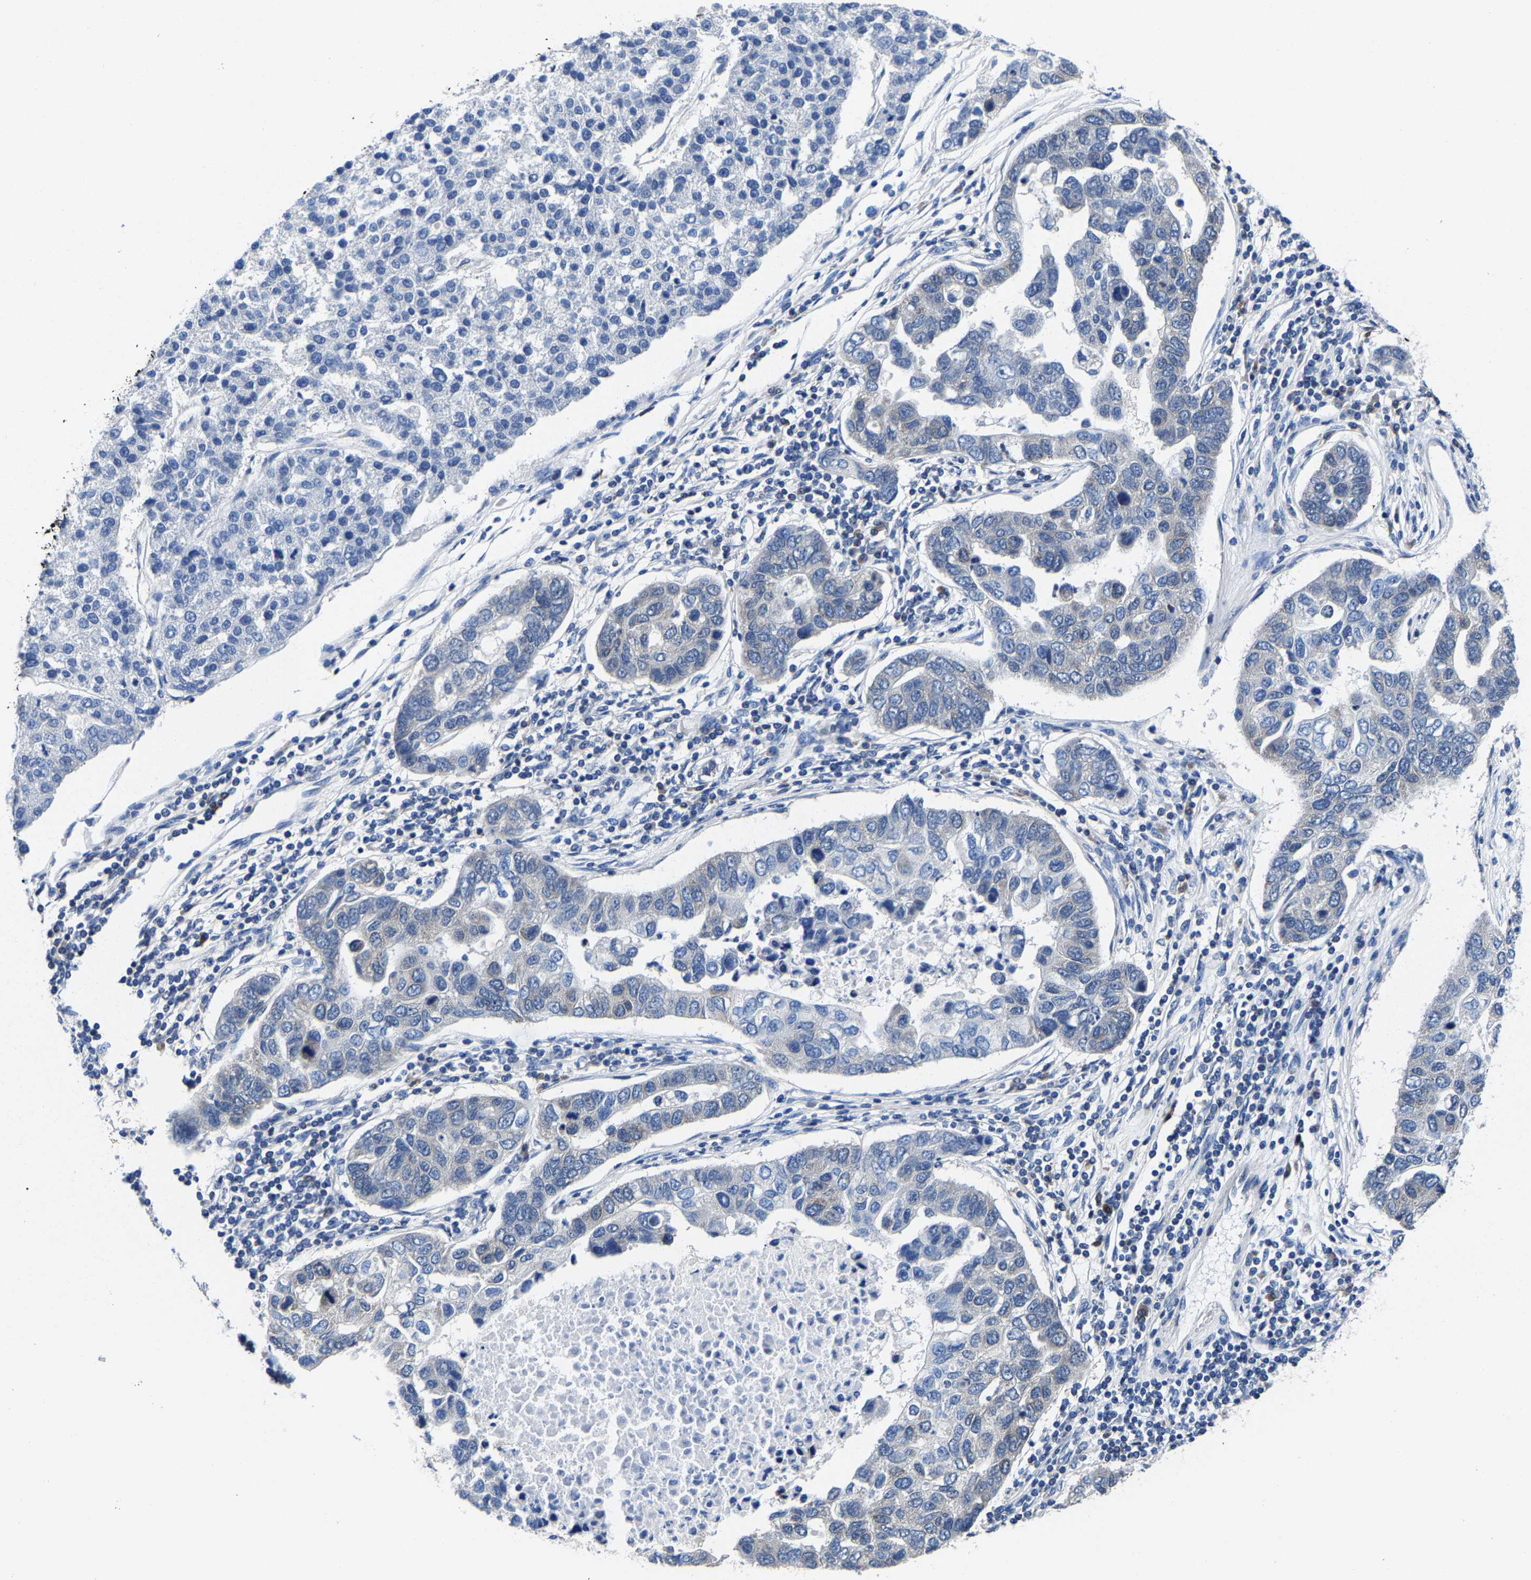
{"staining": {"intensity": "negative", "quantity": "none", "location": "none"}, "tissue": "pancreatic cancer", "cell_type": "Tumor cells", "image_type": "cancer", "snomed": [{"axis": "morphology", "description": "Adenocarcinoma, NOS"}, {"axis": "topography", "description": "Pancreas"}], "caption": "Tumor cells are negative for brown protein staining in pancreatic adenocarcinoma.", "gene": "EBAG9", "patient": {"sex": "female", "age": 61}}